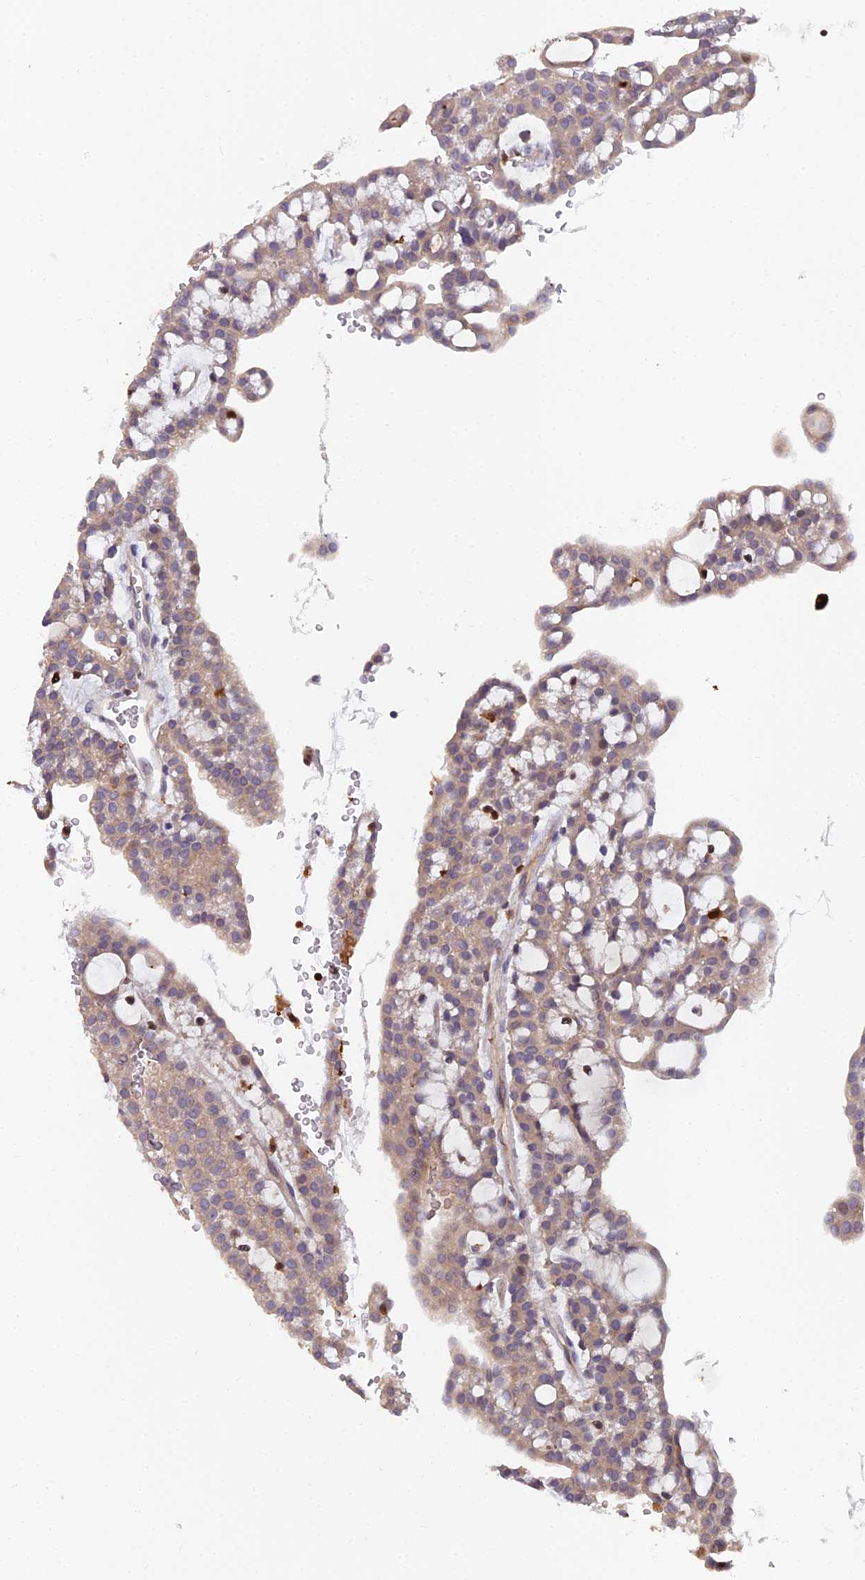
{"staining": {"intensity": "weak", "quantity": "25%-75%", "location": "cytoplasmic/membranous"}, "tissue": "renal cancer", "cell_type": "Tumor cells", "image_type": "cancer", "snomed": [{"axis": "morphology", "description": "Adenocarcinoma, NOS"}, {"axis": "topography", "description": "Kidney"}], "caption": "Immunohistochemical staining of renal cancer (adenocarcinoma) shows low levels of weak cytoplasmic/membranous staining in about 25%-75% of tumor cells.", "gene": "GALK2", "patient": {"sex": "male", "age": 63}}